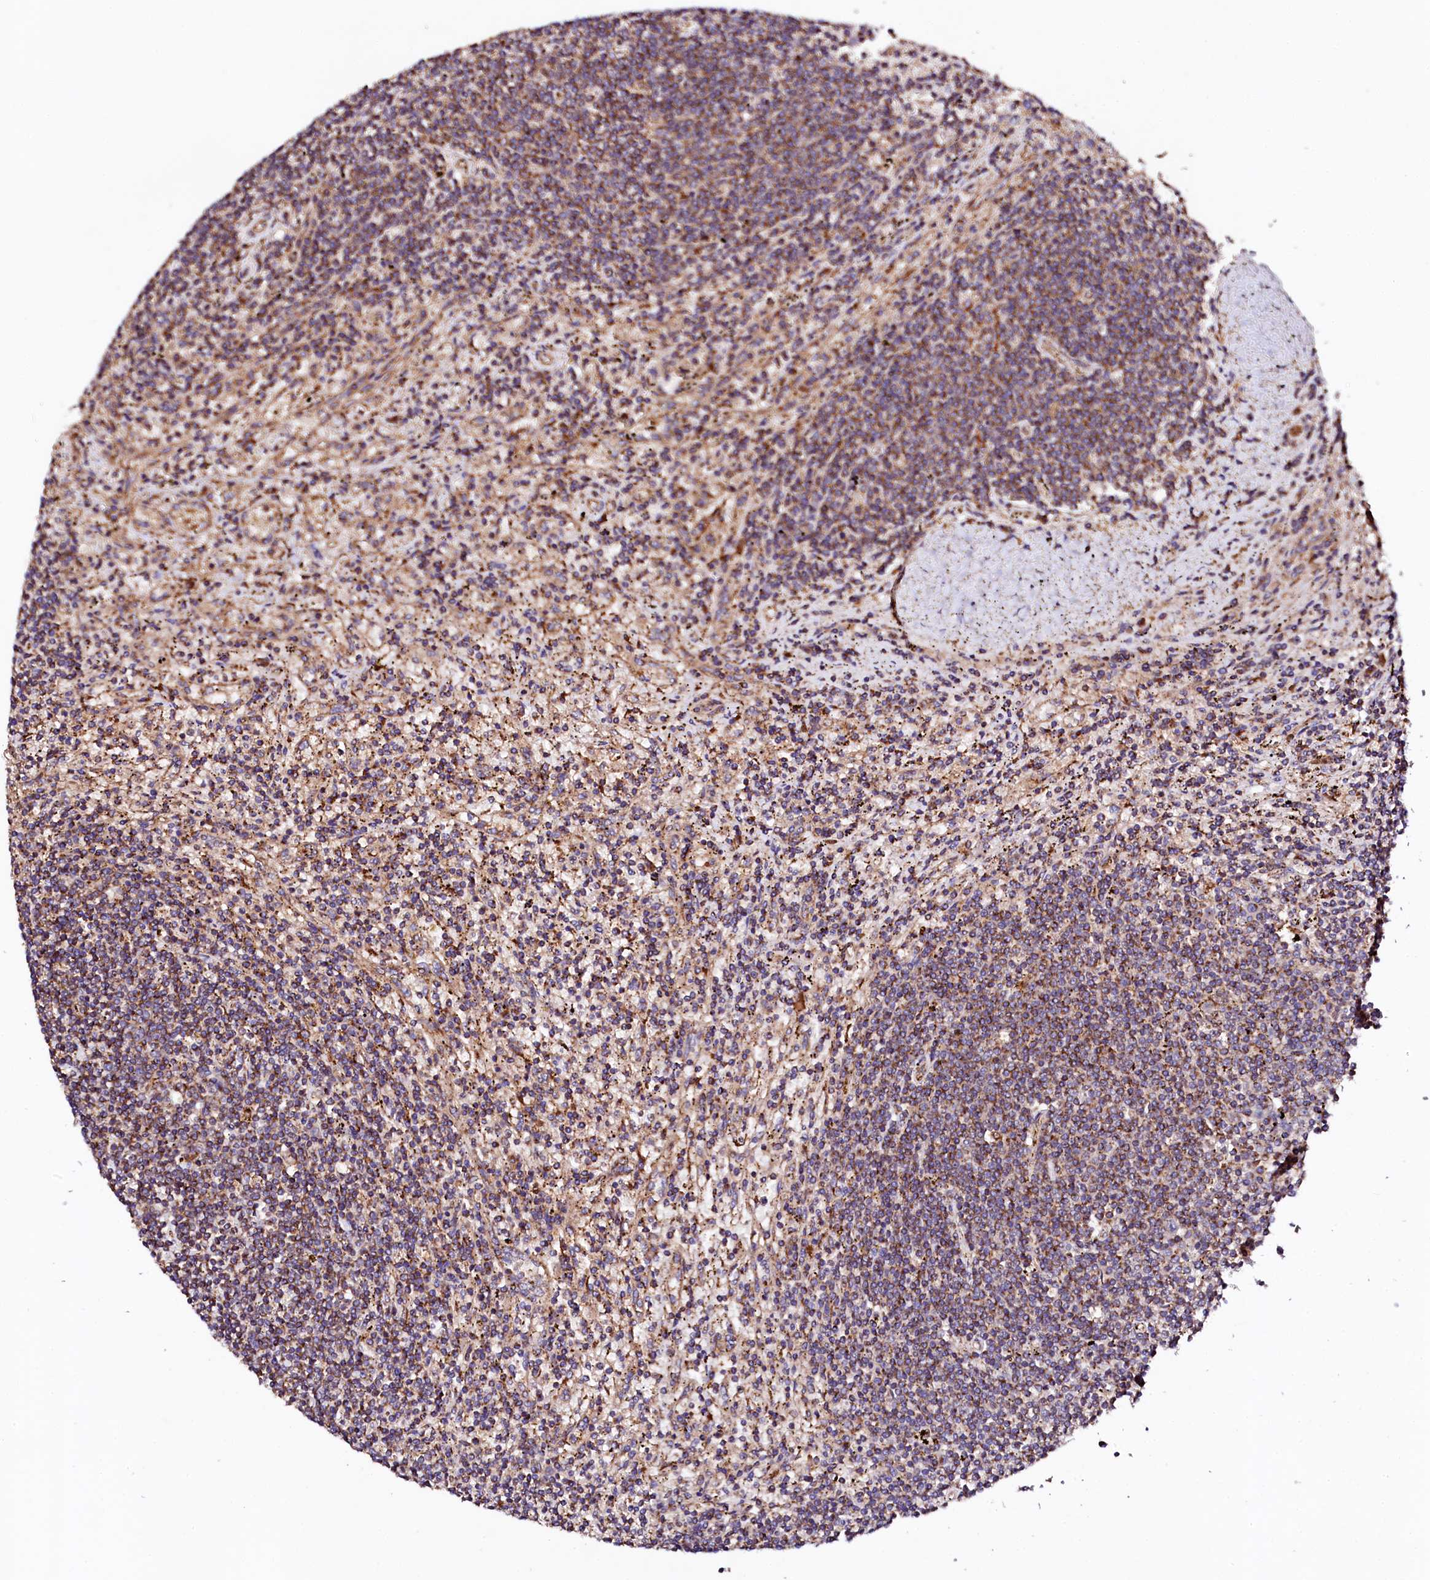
{"staining": {"intensity": "moderate", "quantity": ">75%", "location": "cytoplasmic/membranous"}, "tissue": "lymphoma", "cell_type": "Tumor cells", "image_type": "cancer", "snomed": [{"axis": "morphology", "description": "Malignant lymphoma, non-Hodgkin's type, Low grade"}, {"axis": "topography", "description": "Spleen"}], "caption": "Low-grade malignant lymphoma, non-Hodgkin's type tissue reveals moderate cytoplasmic/membranous staining in approximately >75% of tumor cells, visualized by immunohistochemistry.", "gene": "ST3GAL1", "patient": {"sex": "male", "age": 76}}